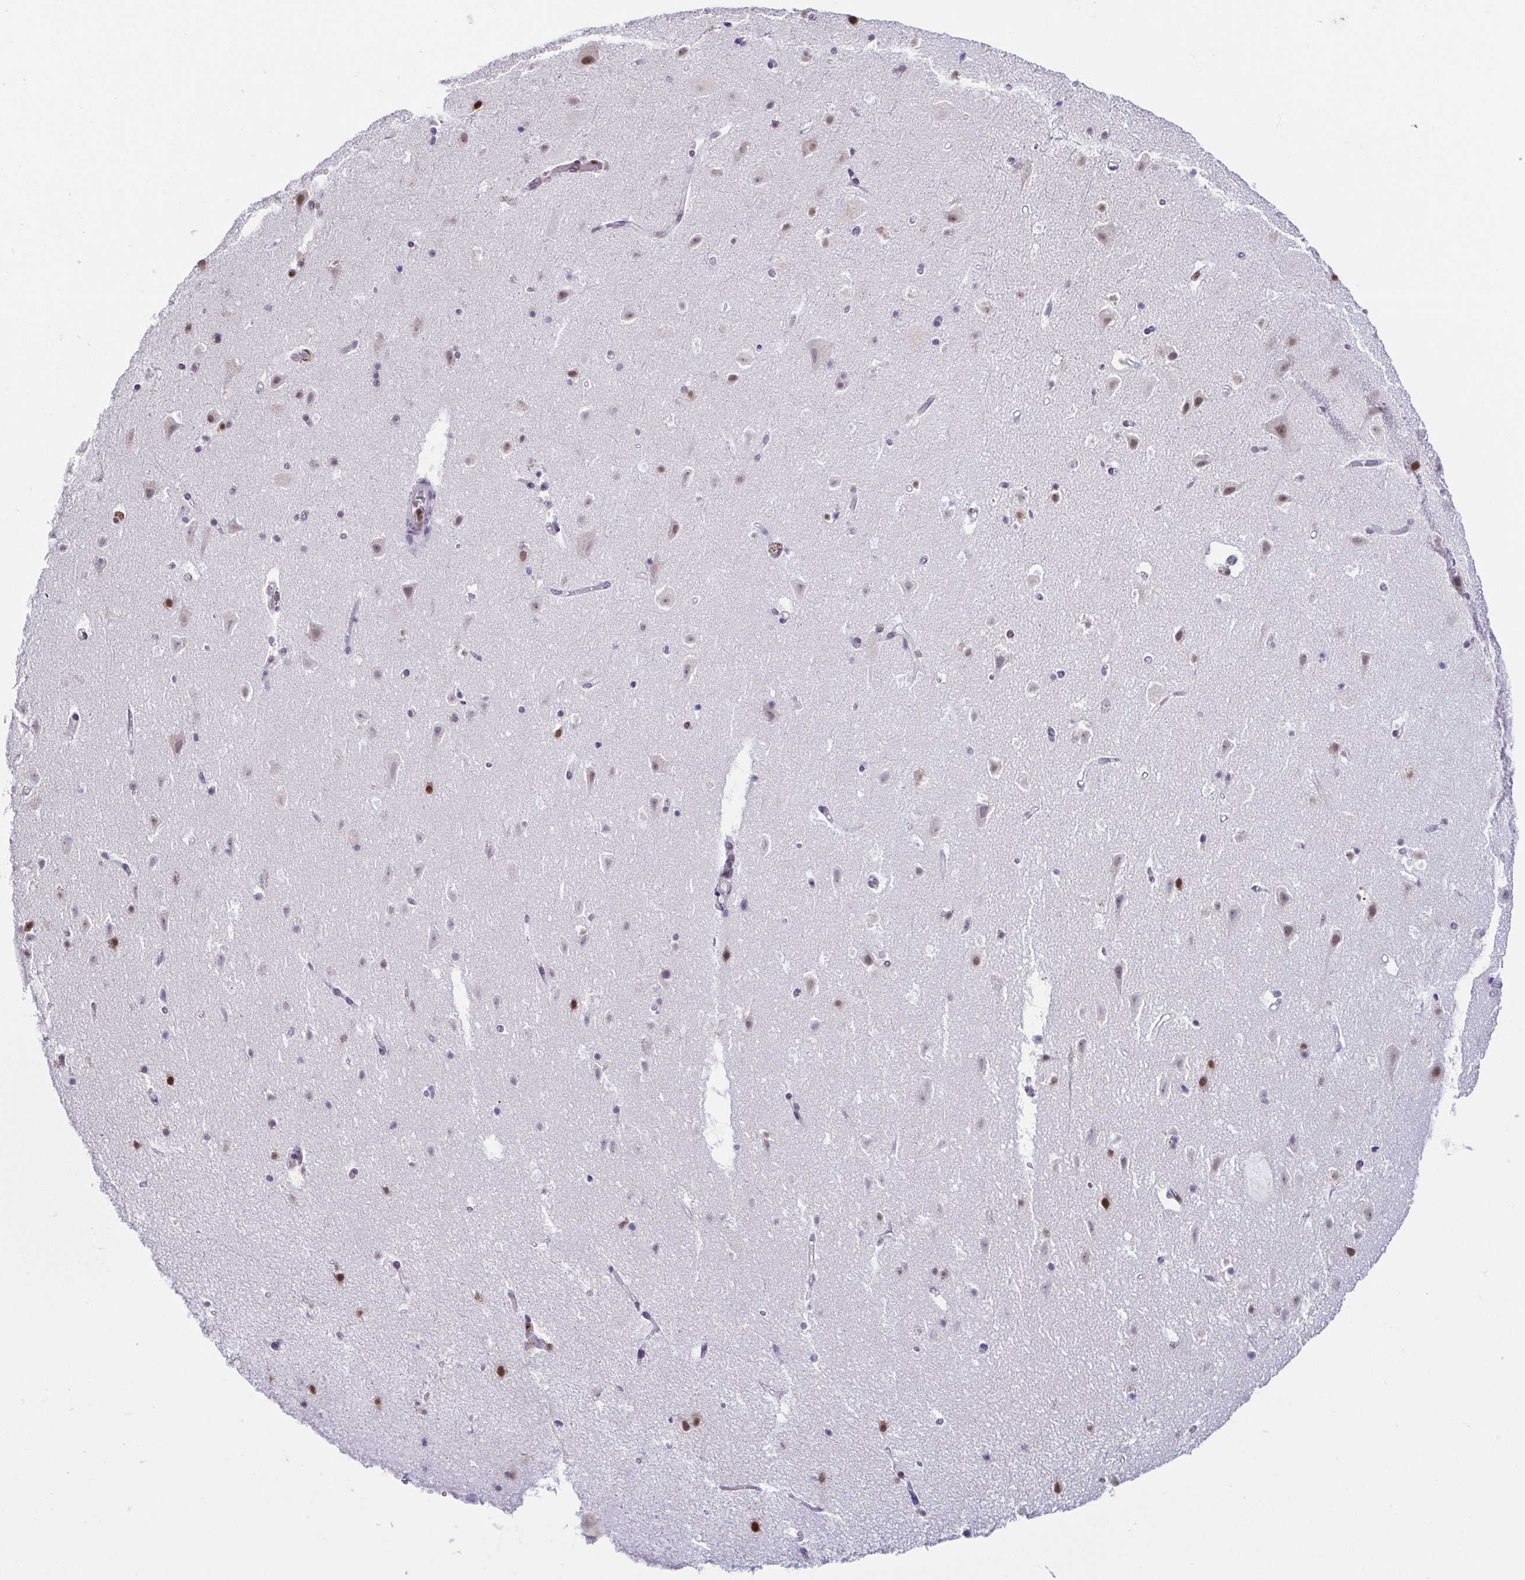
{"staining": {"intensity": "weak", "quantity": "25%-75%", "location": "nuclear"}, "tissue": "cerebral cortex", "cell_type": "Endothelial cells", "image_type": "normal", "snomed": [{"axis": "morphology", "description": "Normal tissue, NOS"}, {"axis": "topography", "description": "Cerebral cortex"}], "caption": "IHC image of unremarkable human cerebral cortex stained for a protein (brown), which displays low levels of weak nuclear positivity in approximately 25%-75% of endothelial cells.", "gene": "EWSR1", "patient": {"sex": "female", "age": 42}}